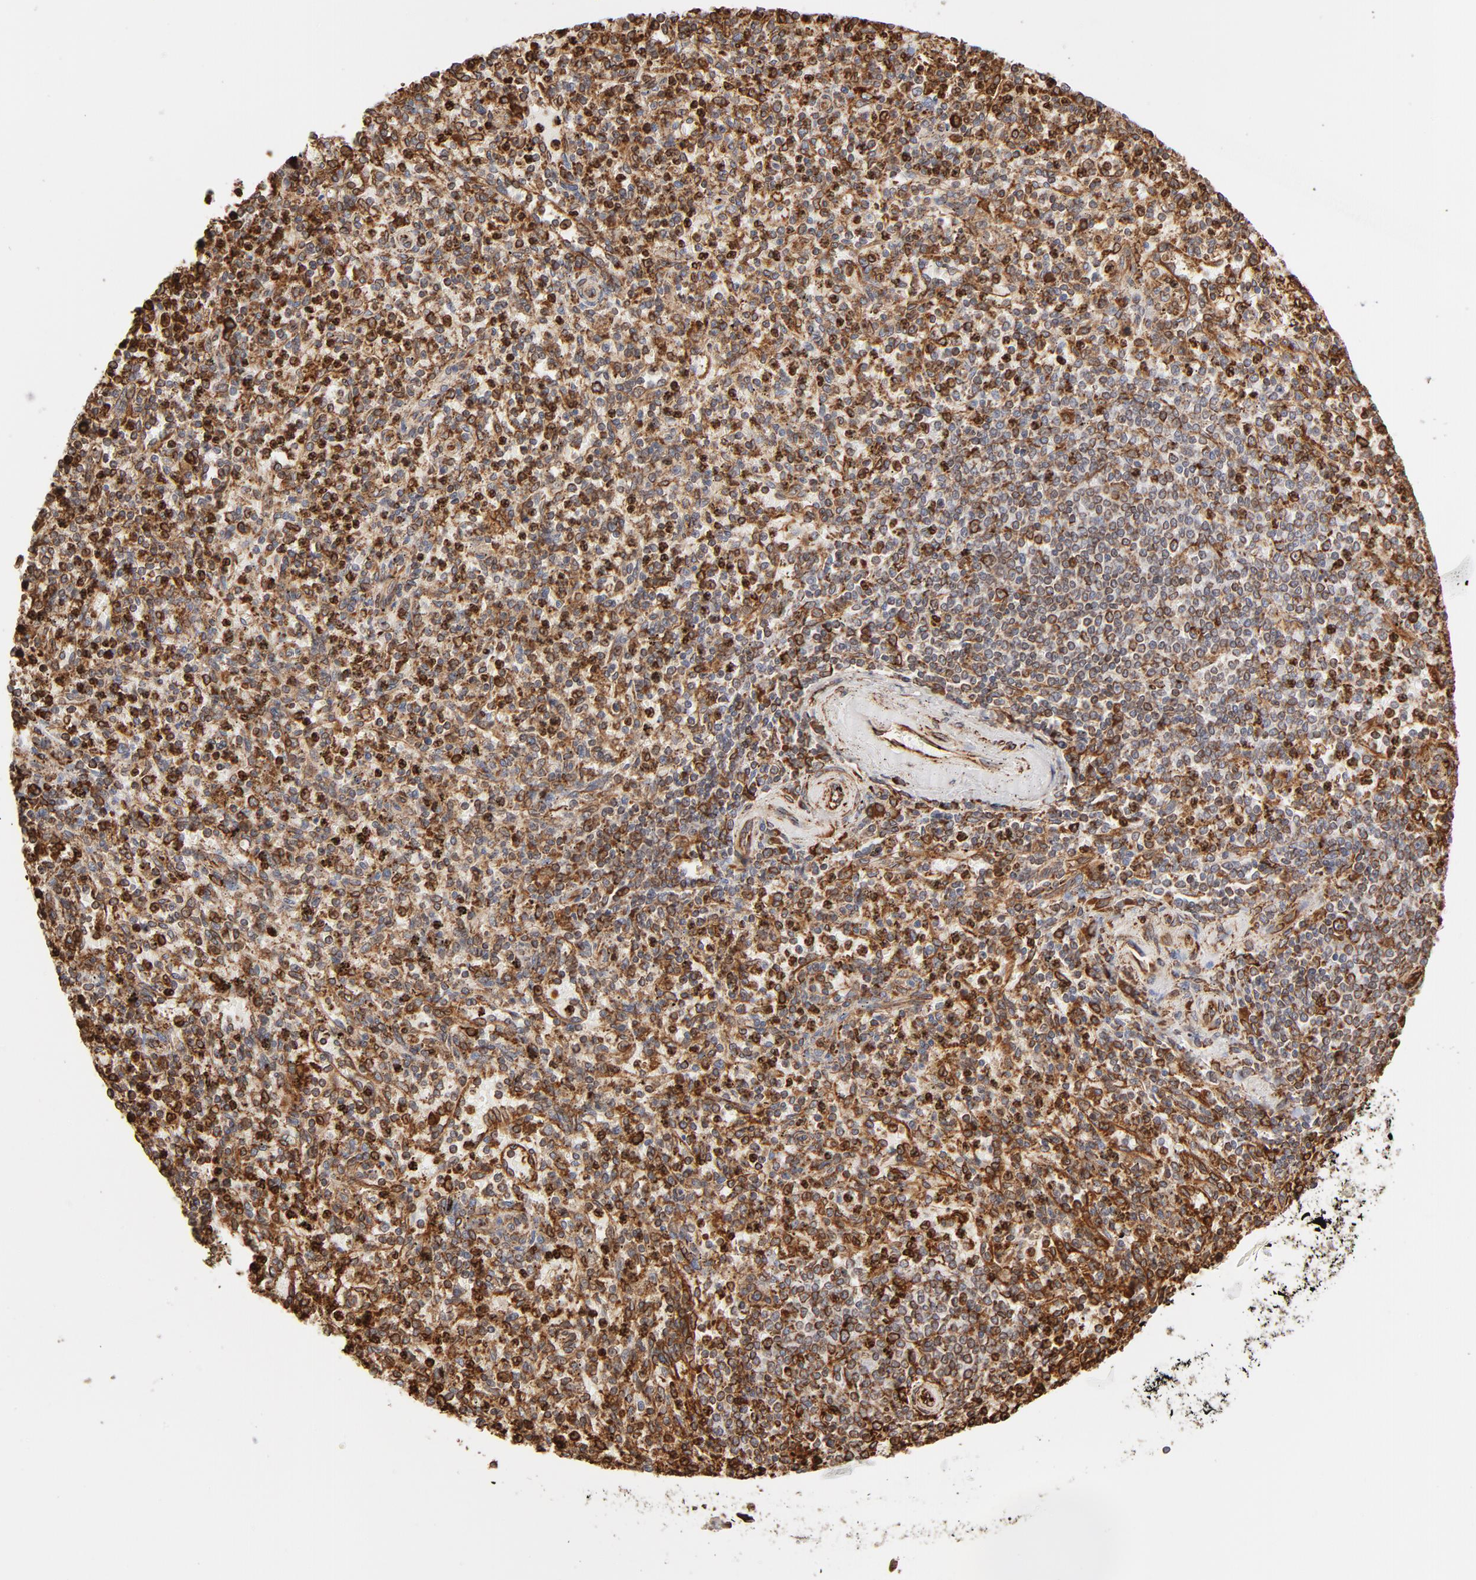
{"staining": {"intensity": "strong", "quantity": ">75%", "location": "cytoplasmic/membranous"}, "tissue": "spleen", "cell_type": "Cells in red pulp", "image_type": "normal", "snomed": [{"axis": "morphology", "description": "Normal tissue, NOS"}, {"axis": "topography", "description": "Spleen"}], "caption": "Protein staining demonstrates strong cytoplasmic/membranous expression in approximately >75% of cells in red pulp in unremarkable spleen. (IHC, brightfield microscopy, high magnification).", "gene": "CANX", "patient": {"sex": "male", "age": 72}}